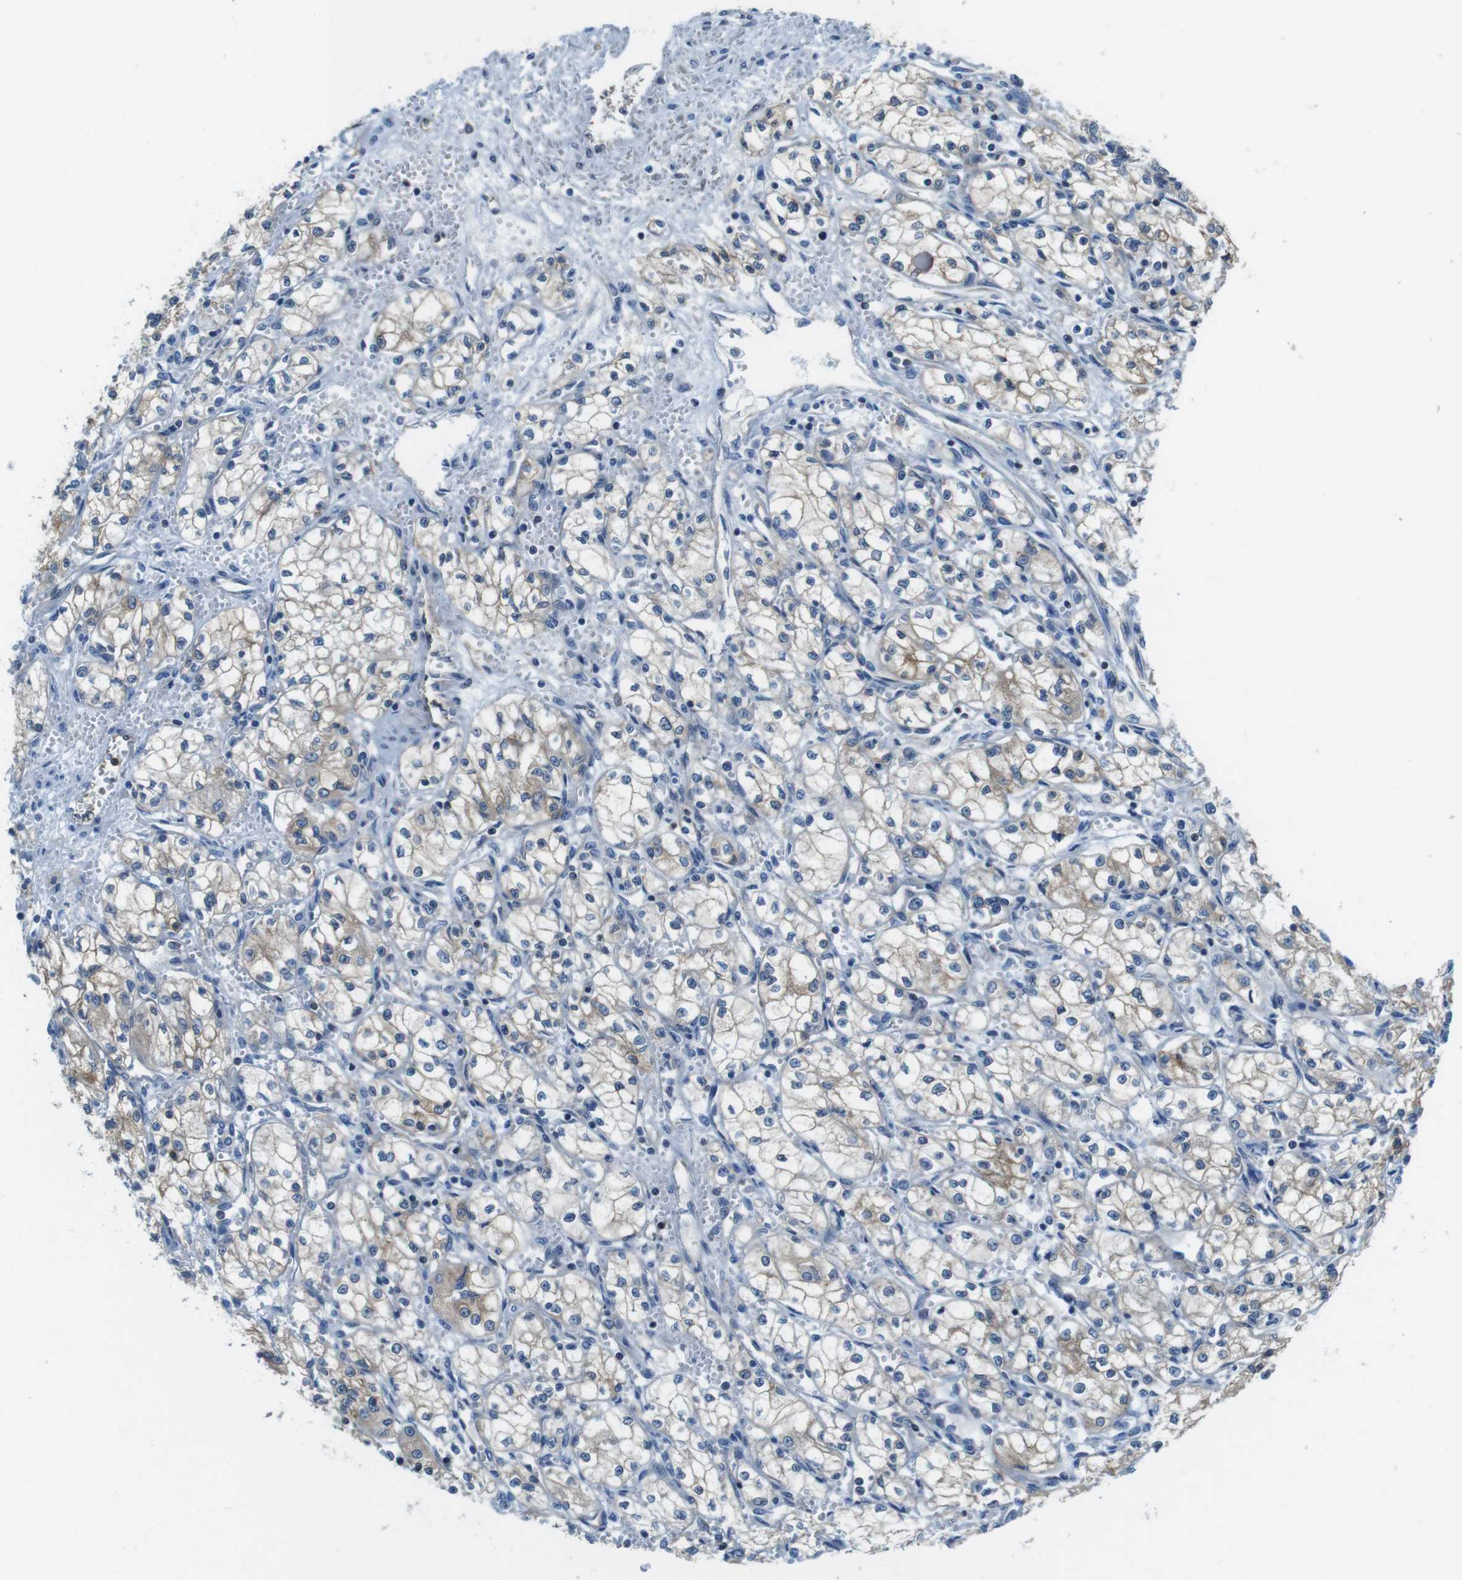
{"staining": {"intensity": "weak", "quantity": "25%-75%", "location": "cytoplasmic/membranous"}, "tissue": "renal cancer", "cell_type": "Tumor cells", "image_type": "cancer", "snomed": [{"axis": "morphology", "description": "Normal tissue, NOS"}, {"axis": "morphology", "description": "Adenocarcinoma, NOS"}, {"axis": "topography", "description": "Kidney"}], "caption": "Immunohistochemical staining of adenocarcinoma (renal) demonstrates low levels of weak cytoplasmic/membranous staining in about 25%-75% of tumor cells.", "gene": "TES", "patient": {"sex": "male", "age": 59}}